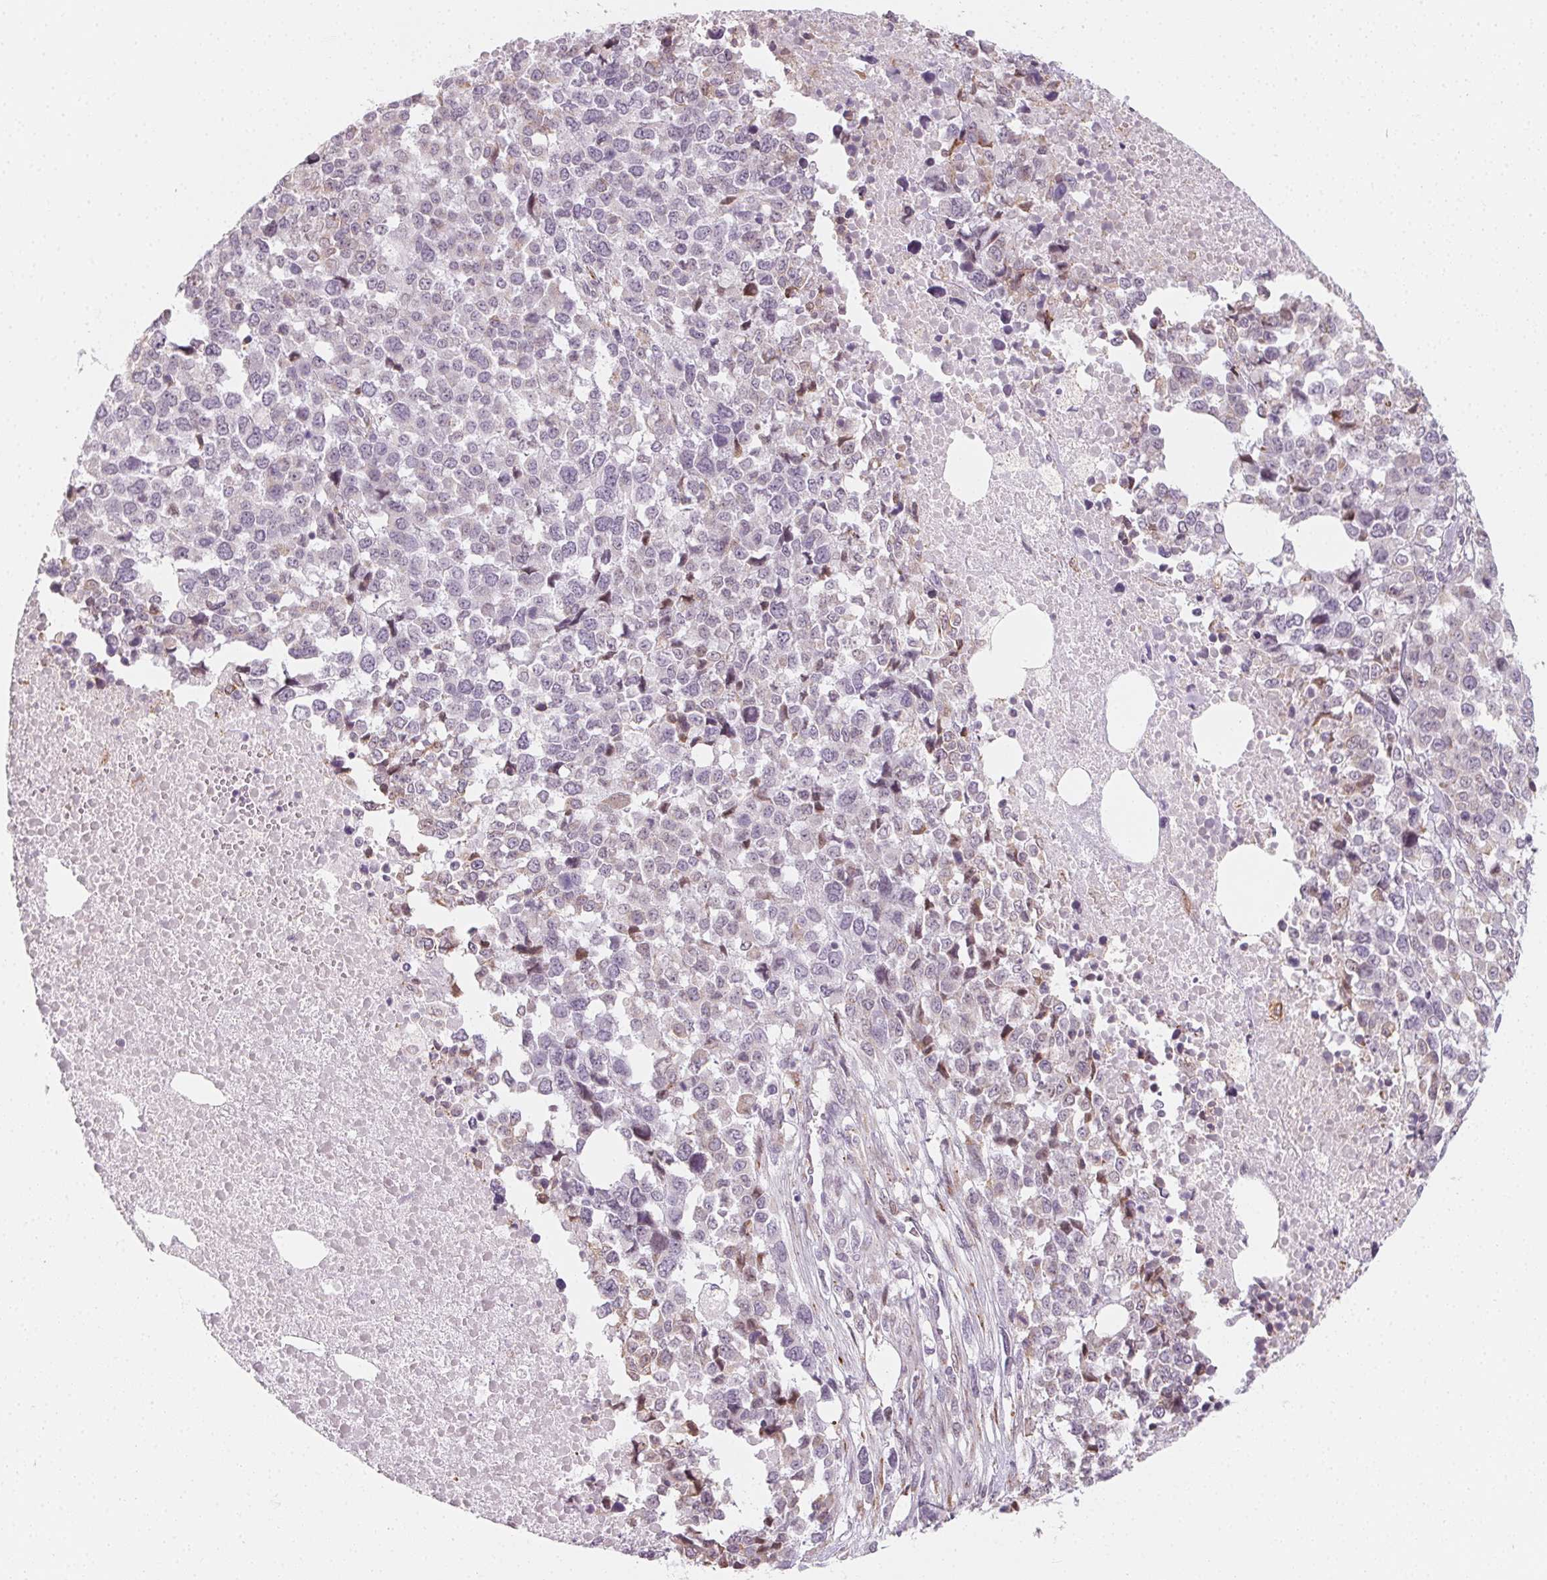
{"staining": {"intensity": "negative", "quantity": "none", "location": "none"}, "tissue": "melanoma", "cell_type": "Tumor cells", "image_type": "cancer", "snomed": [{"axis": "morphology", "description": "Malignant melanoma, Metastatic site"}, {"axis": "topography", "description": "Skin"}], "caption": "DAB (3,3'-diaminobenzidine) immunohistochemical staining of human malignant melanoma (metastatic site) reveals no significant staining in tumor cells.", "gene": "CCDC96", "patient": {"sex": "male", "age": 84}}